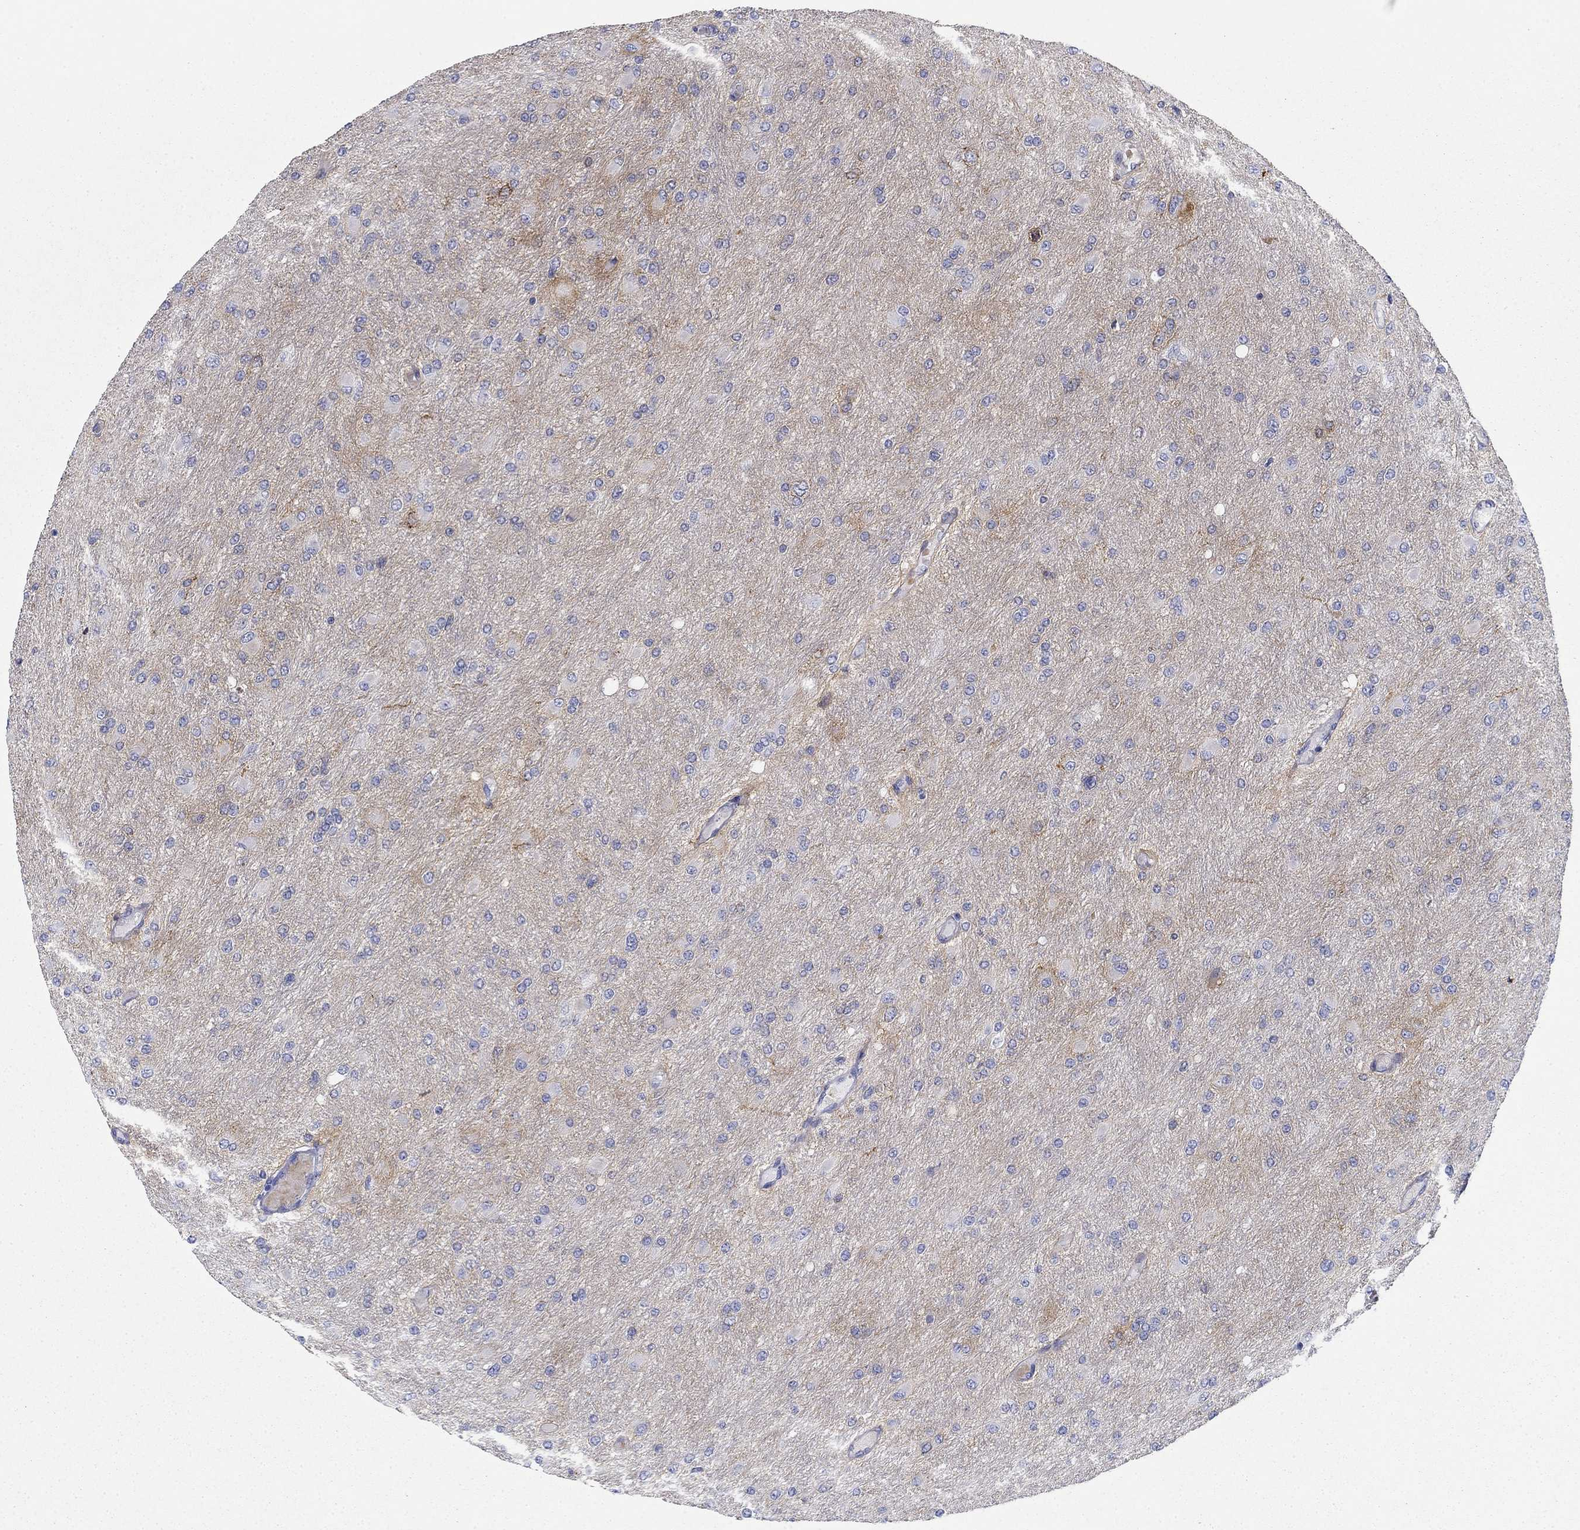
{"staining": {"intensity": "negative", "quantity": "none", "location": "none"}, "tissue": "glioma", "cell_type": "Tumor cells", "image_type": "cancer", "snomed": [{"axis": "morphology", "description": "Glioma, malignant, High grade"}, {"axis": "topography", "description": "Cerebral cortex"}], "caption": "This photomicrograph is of high-grade glioma (malignant) stained with immunohistochemistry (IHC) to label a protein in brown with the nuclei are counter-stained blue. There is no positivity in tumor cells. (Brightfield microscopy of DAB IHC at high magnification).", "gene": "GPC1", "patient": {"sex": "female", "age": 36}}